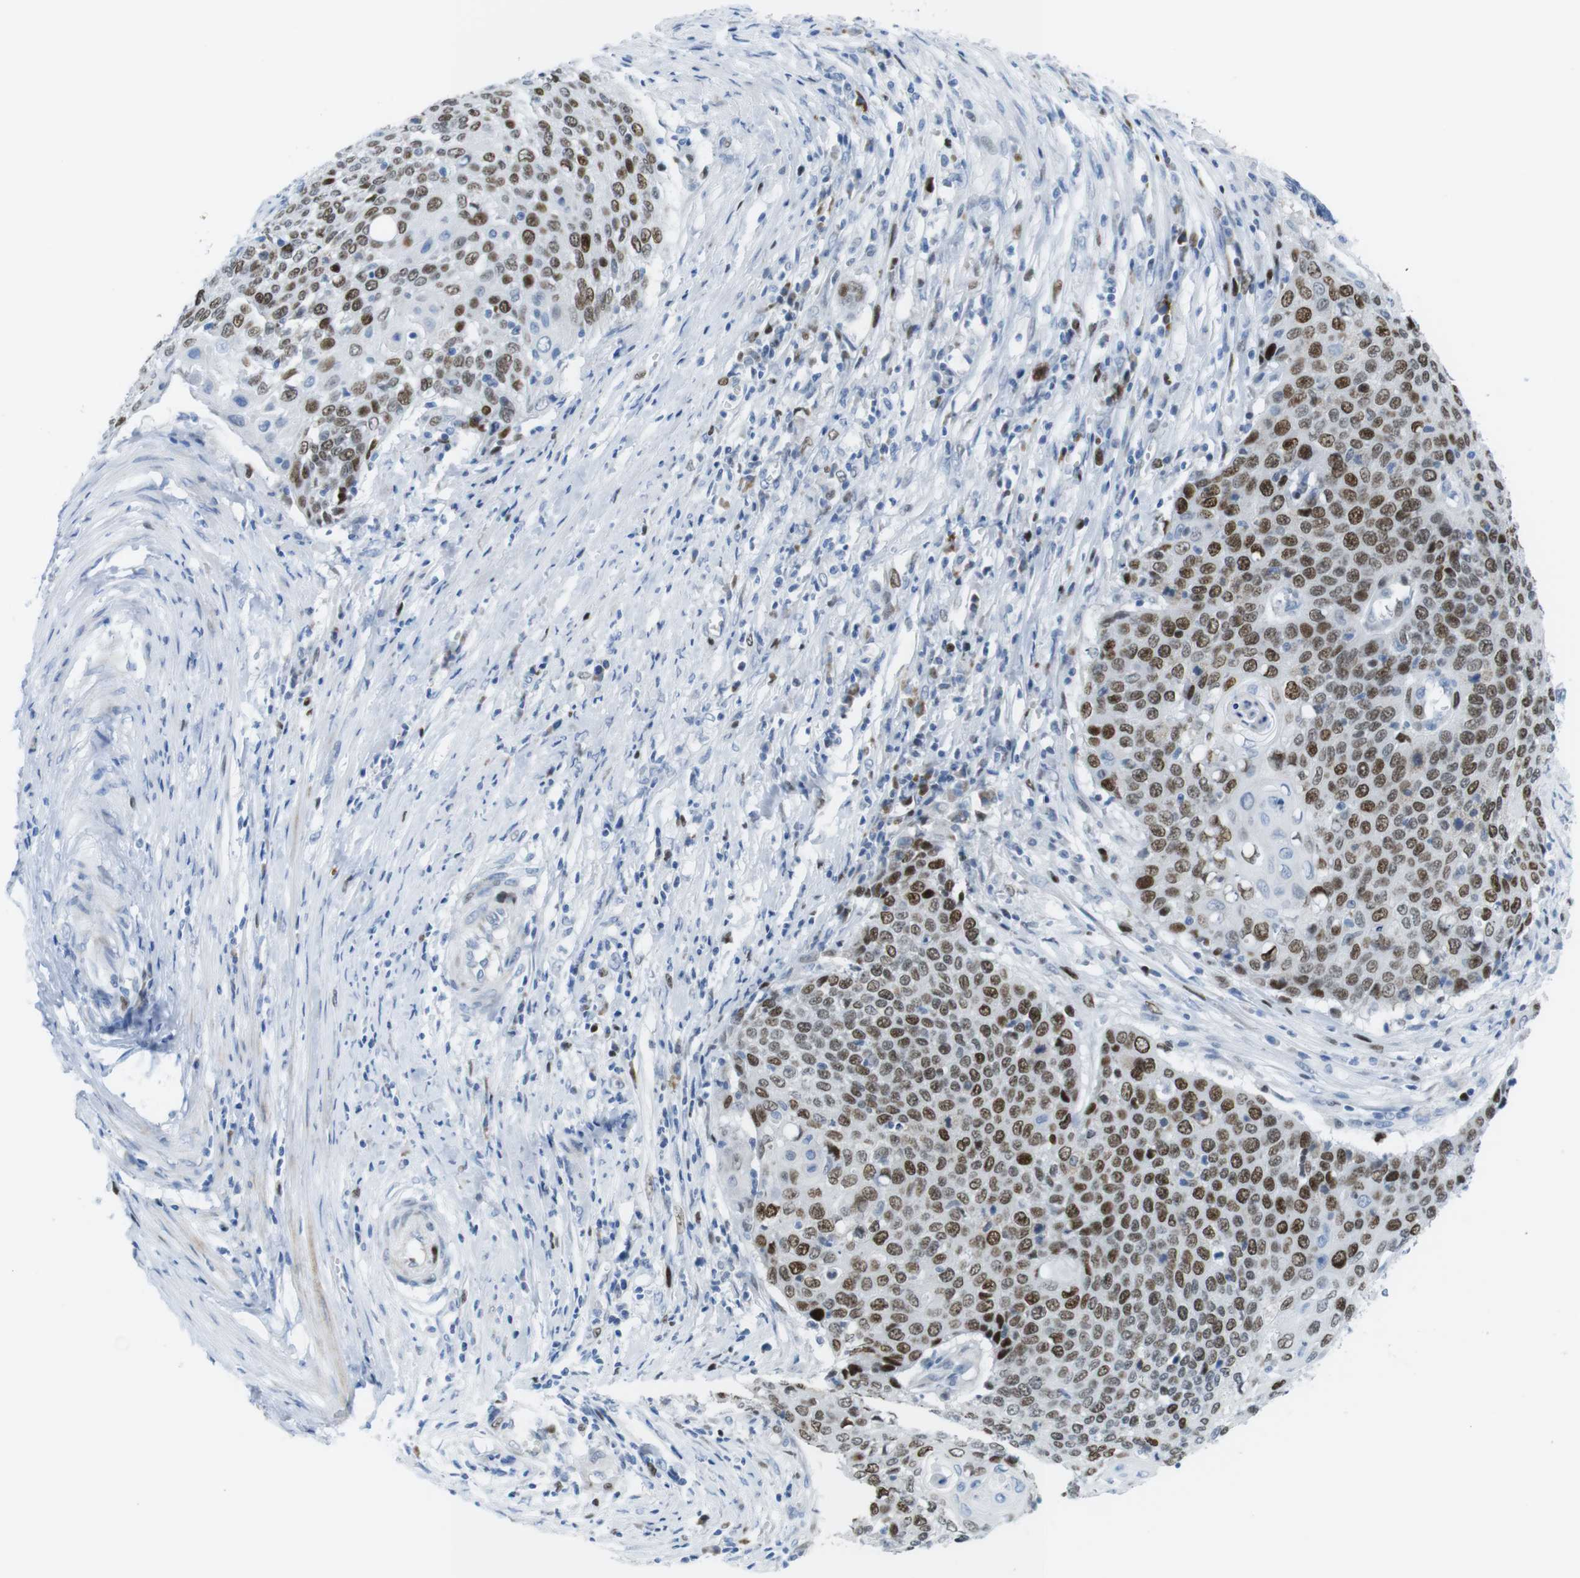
{"staining": {"intensity": "moderate", "quantity": "25%-75%", "location": "nuclear"}, "tissue": "cervical cancer", "cell_type": "Tumor cells", "image_type": "cancer", "snomed": [{"axis": "morphology", "description": "Squamous cell carcinoma, NOS"}, {"axis": "topography", "description": "Cervix"}], "caption": "Cervical cancer tissue shows moderate nuclear positivity in approximately 25%-75% of tumor cells, visualized by immunohistochemistry.", "gene": "CHAF1A", "patient": {"sex": "female", "age": 39}}